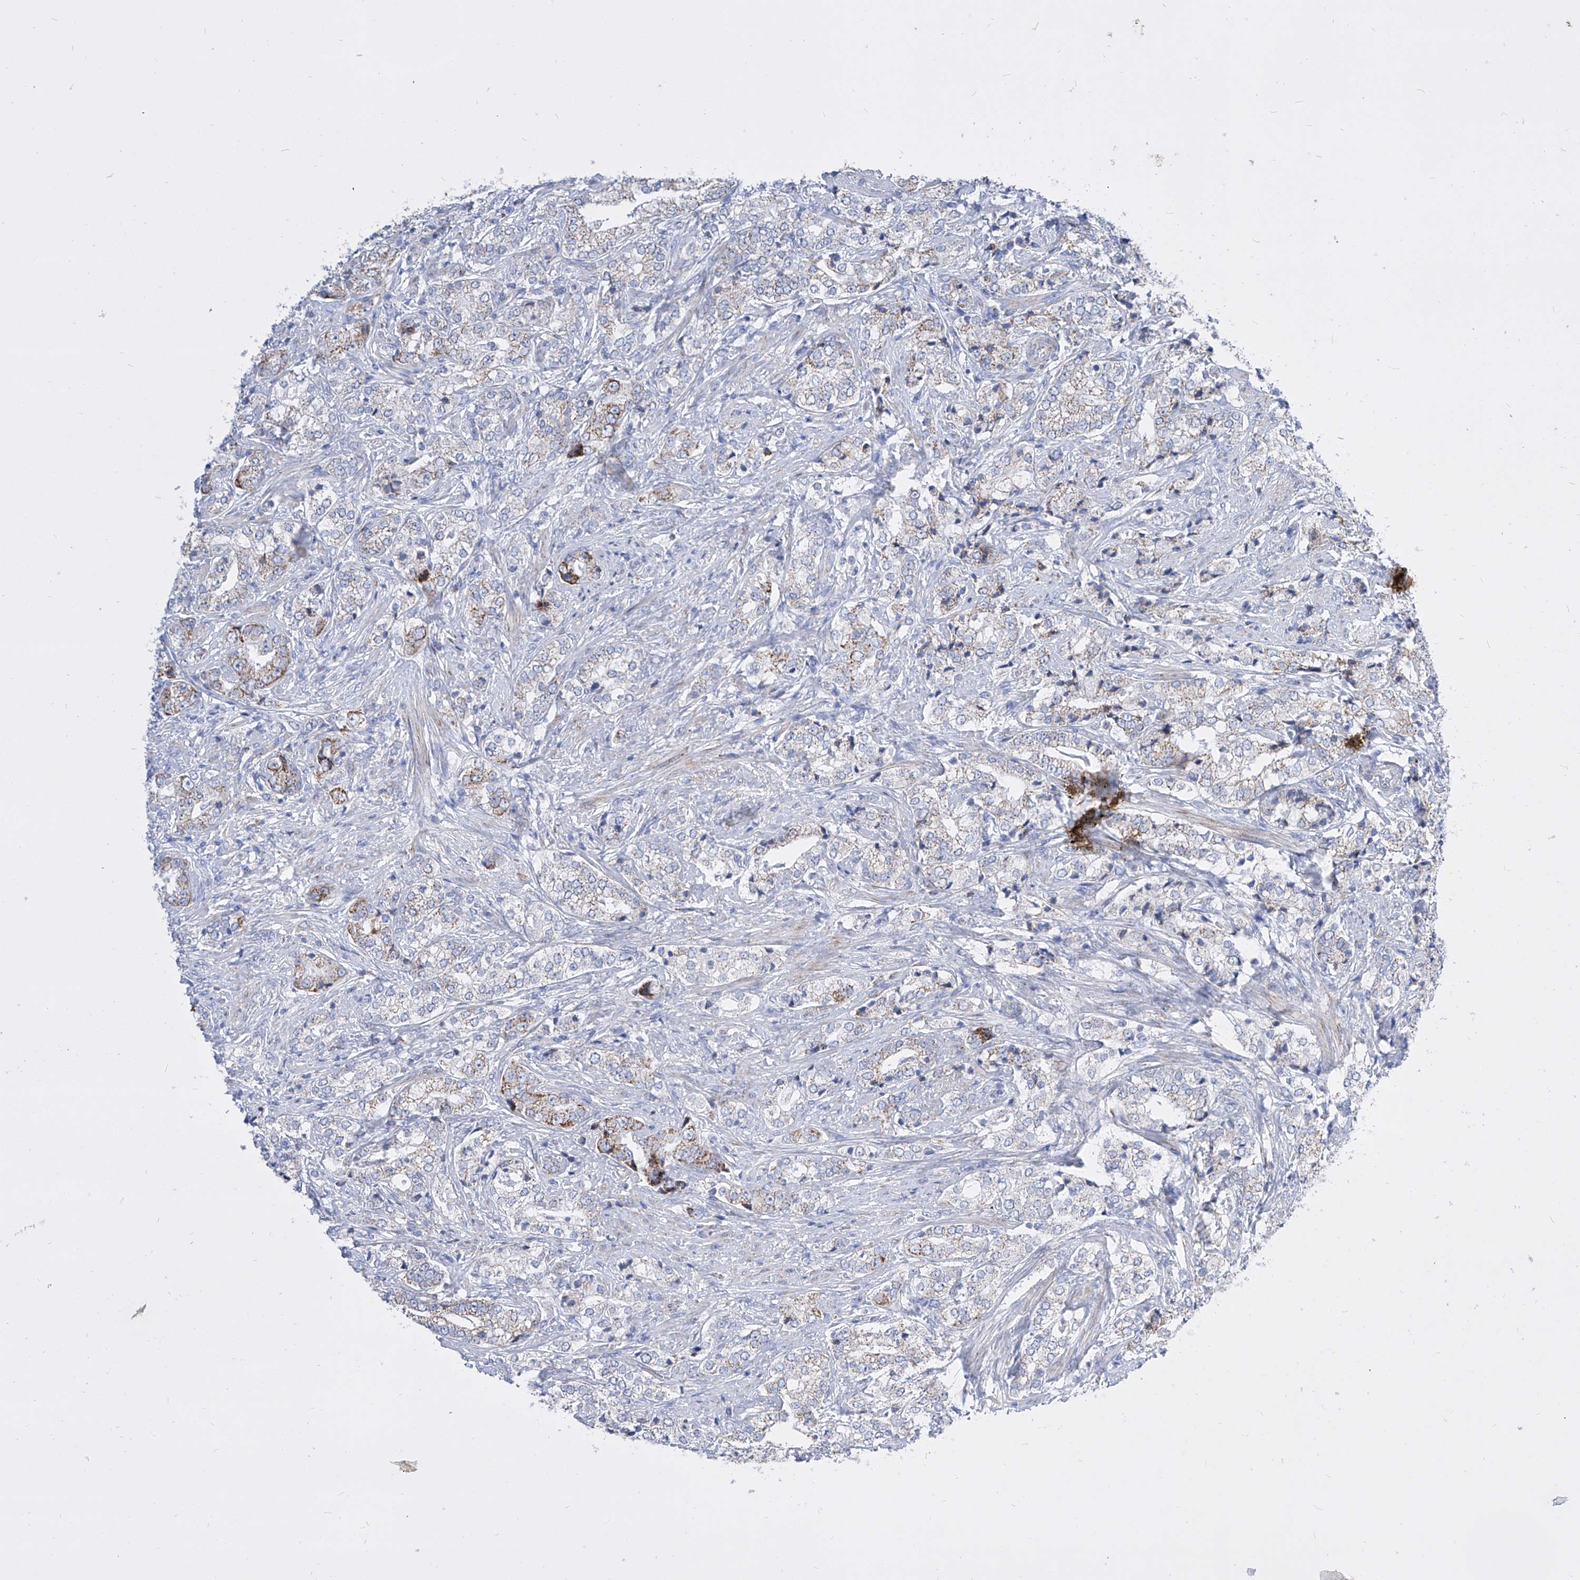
{"staining": {"intensity": "moderate", "quantity": "25%-75%", "location": "cytoplasmic/membranous"}, "tissue": "prostate cancer", "cell_type": "Tumor cells", "image_type": "cancer", "snomed": [{"axis": "morphology", "description": "Adenocarcinoma, High grade"}, {"axis": "topography", "description": "Prostate"}], "caption": "A medium amount of moderate cytoplasmic/membranous expression is identified in approximately 25%-75% of tumor cells in prostate adenocarcinoma (high-grade) tissue. (Stains: DAB in brown, nuclei in blue, Microscopy: brightfield microscopy at high magnification).", "gene": "COQ3", "patient": {"sex": "male", "age": 69}}